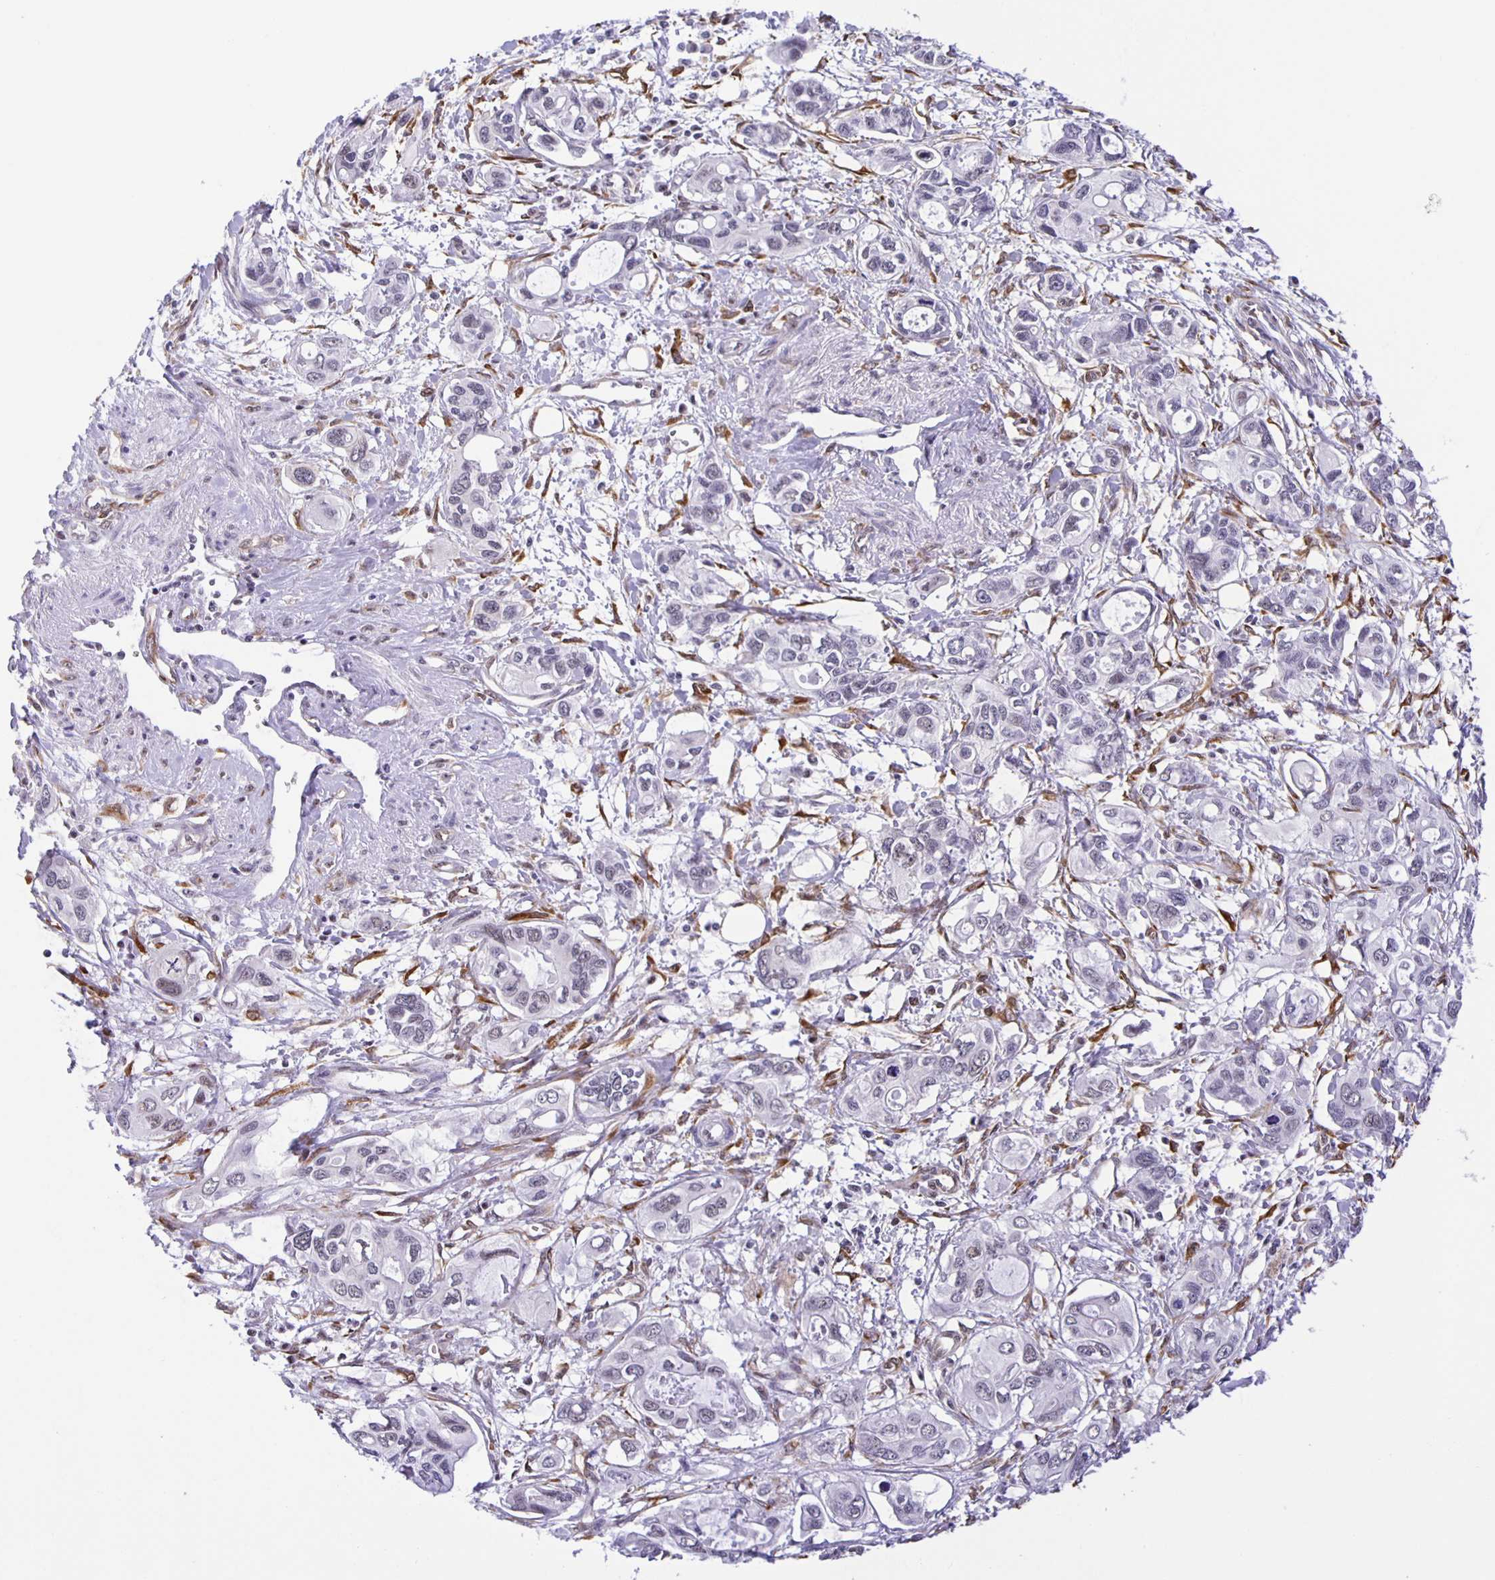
{"staining": {"intensity": "negative", "quantity": "none", "location": "none"}, "tissue": "pancreatic cancer", "cell_type": "Tumor cells", "image_type": "cancer", "snomed": [{"axis": "morphology", "description": "Adenocarcinoma, NOS"}, {"axis": "topography", "description": "Pancreas"}], "caption": "IHC histopathology image of neoplastic tissue: pancreatic cancer (adenocarcinoma) stained with DAB shows no significant protein positivity in tumor cells.", "gene": "ZRANB2", "patient": {"sex": "male", "age": 60}}